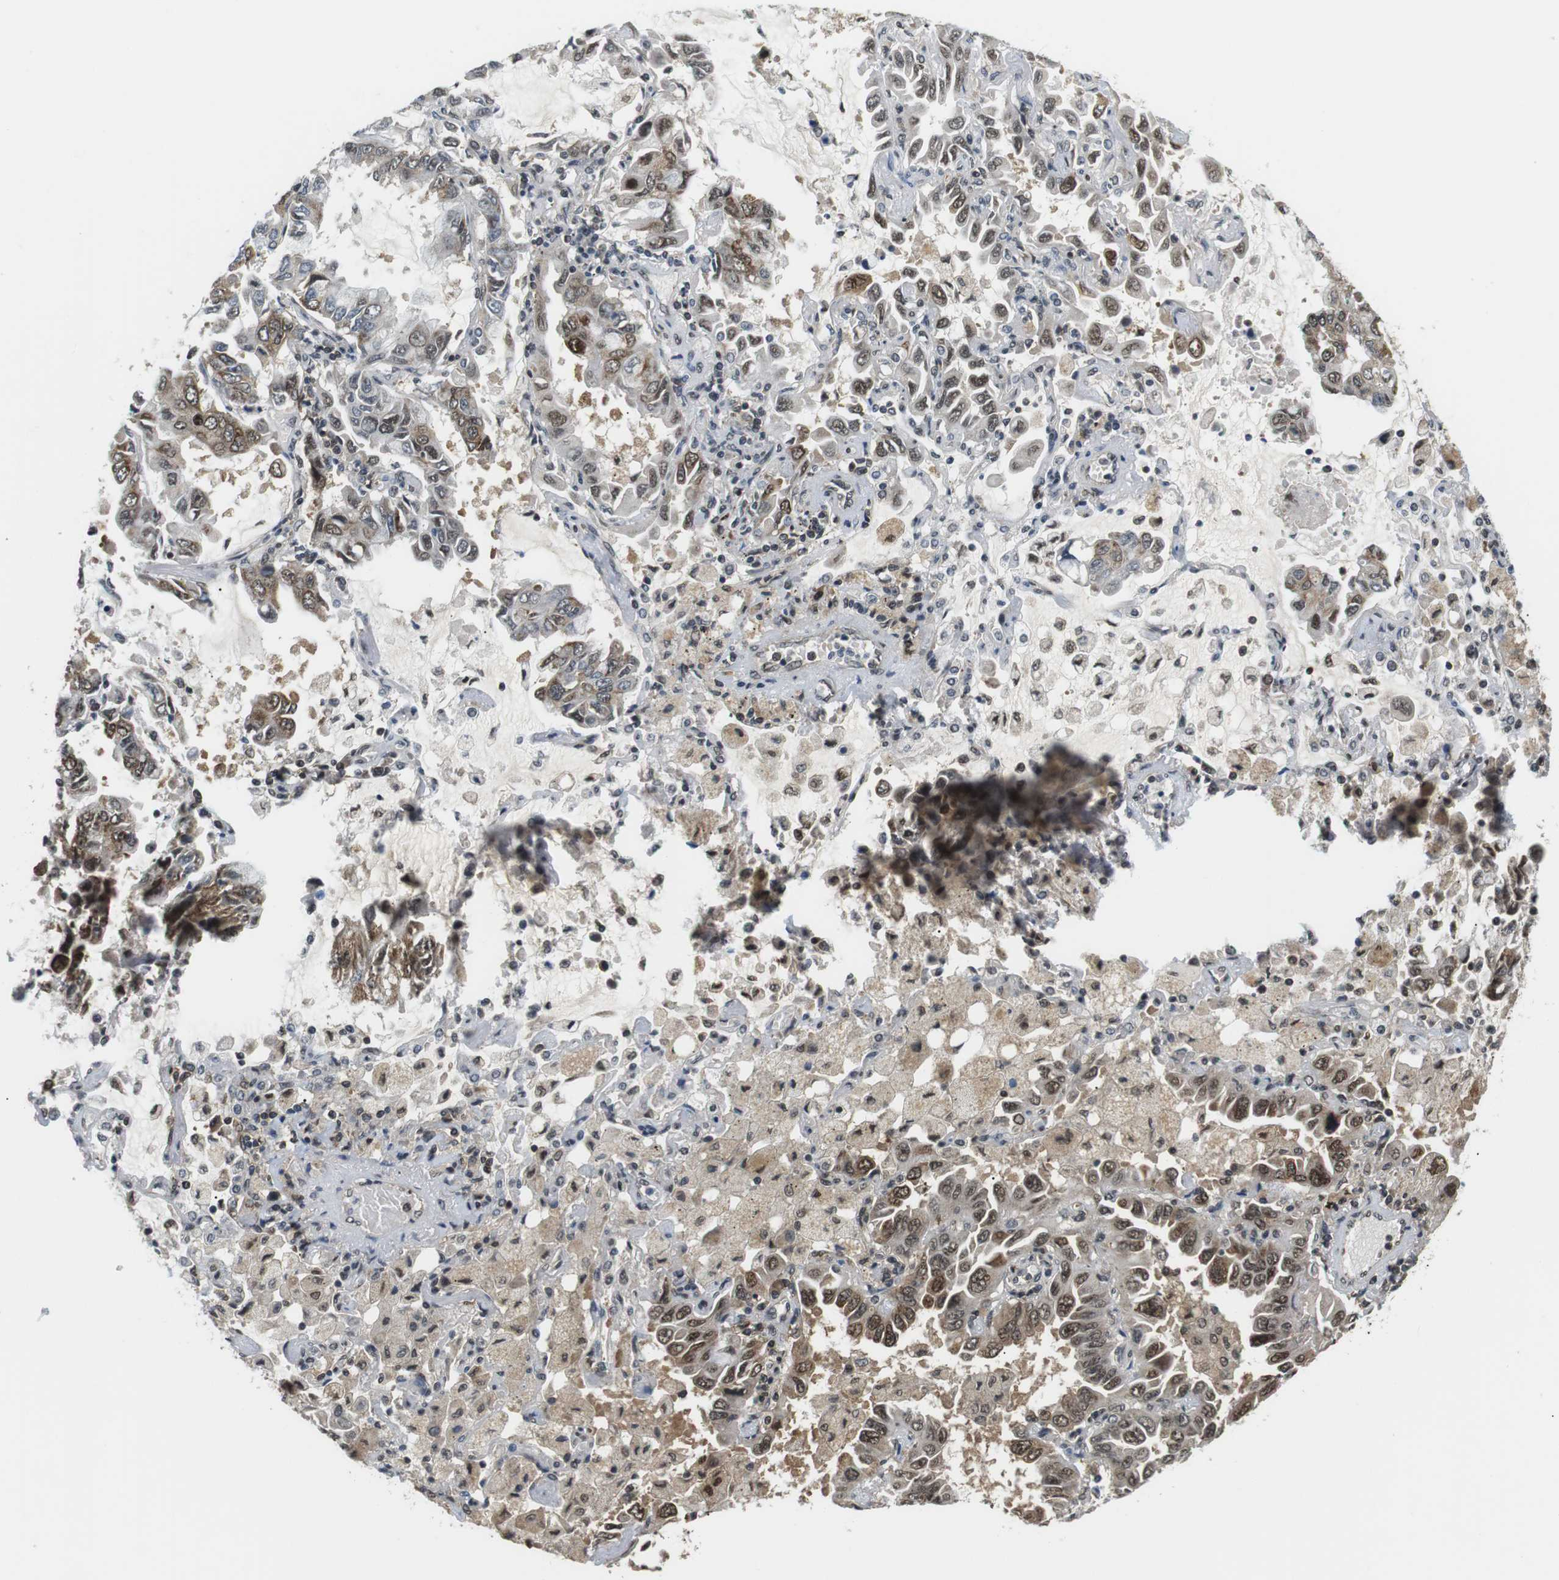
{"staining": {"intensity": "moderate", "quantity": ">75%", "location": "cytoplasmic/membranous,nuclear"}, "tissue": "lung cancer", "cell_type": "Tumor cells", "image_type": "cancer", "snomed": [{"axis": "morphology", "description": "Adenocarcinoma, NOS"}, {"axis": "topography", "description": "Lung"}], "caption": "Human lung adenocarcinoma stained with a protein marker exhibits moderate staining in tumor cells.", "gene": "CSNK2B", "patient": {"sex": "male", "age": 64}}